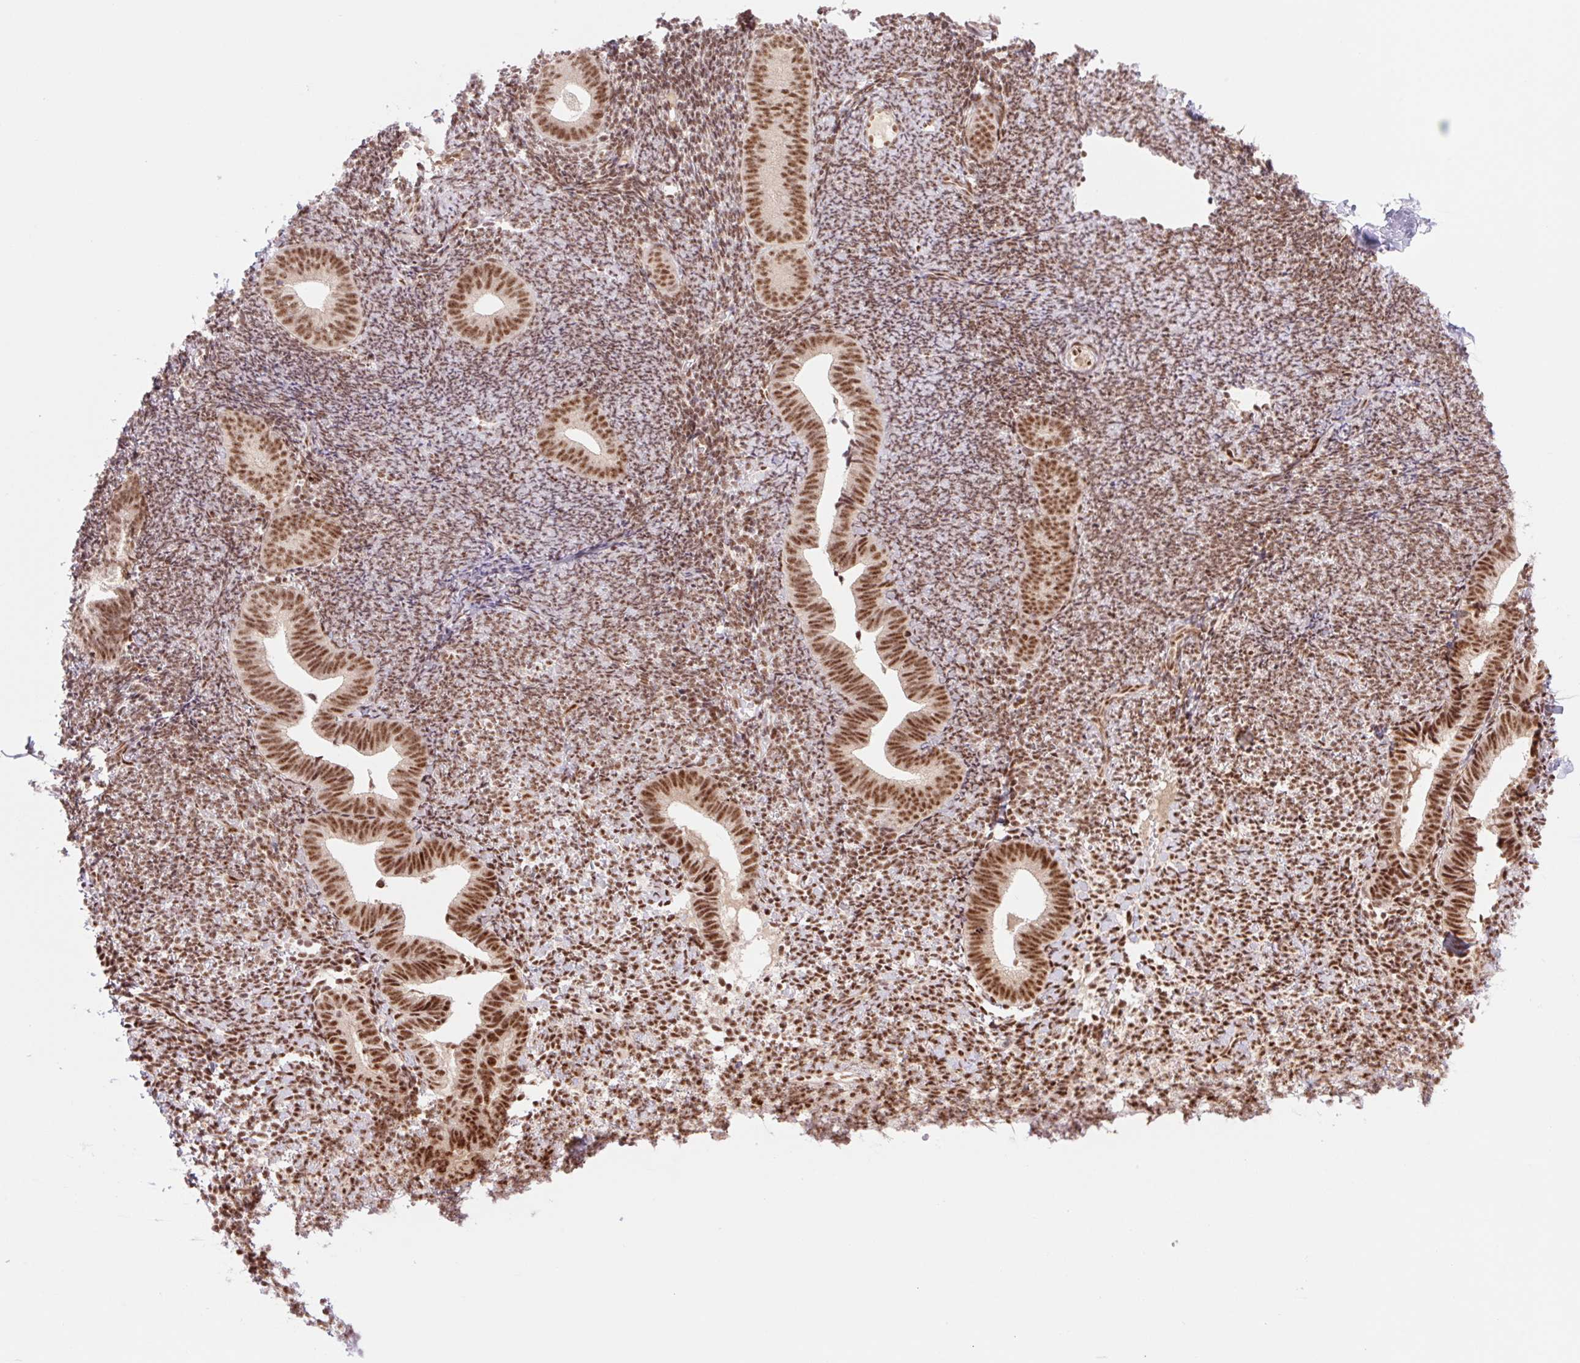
{"staining": {"intensity": "strong", "quantity": ">75%", "location": "nuclear"}, "tissue": "endometrium", "cell_type": "Cells in endometrial stroma", "image_type": "normal", "snomed": [{"axis": "morphology", "description": "Normal tissue, NOS"}, {"axis": "topography", "description": "Endometrium"}], "caption": "Endometrium stained with a brown dye reveals strong nuclear positive staining in about >75% of cells in endometrial stroma.", "gene": "PRDM11", "patient": {"sex": "female", "age": 39}}